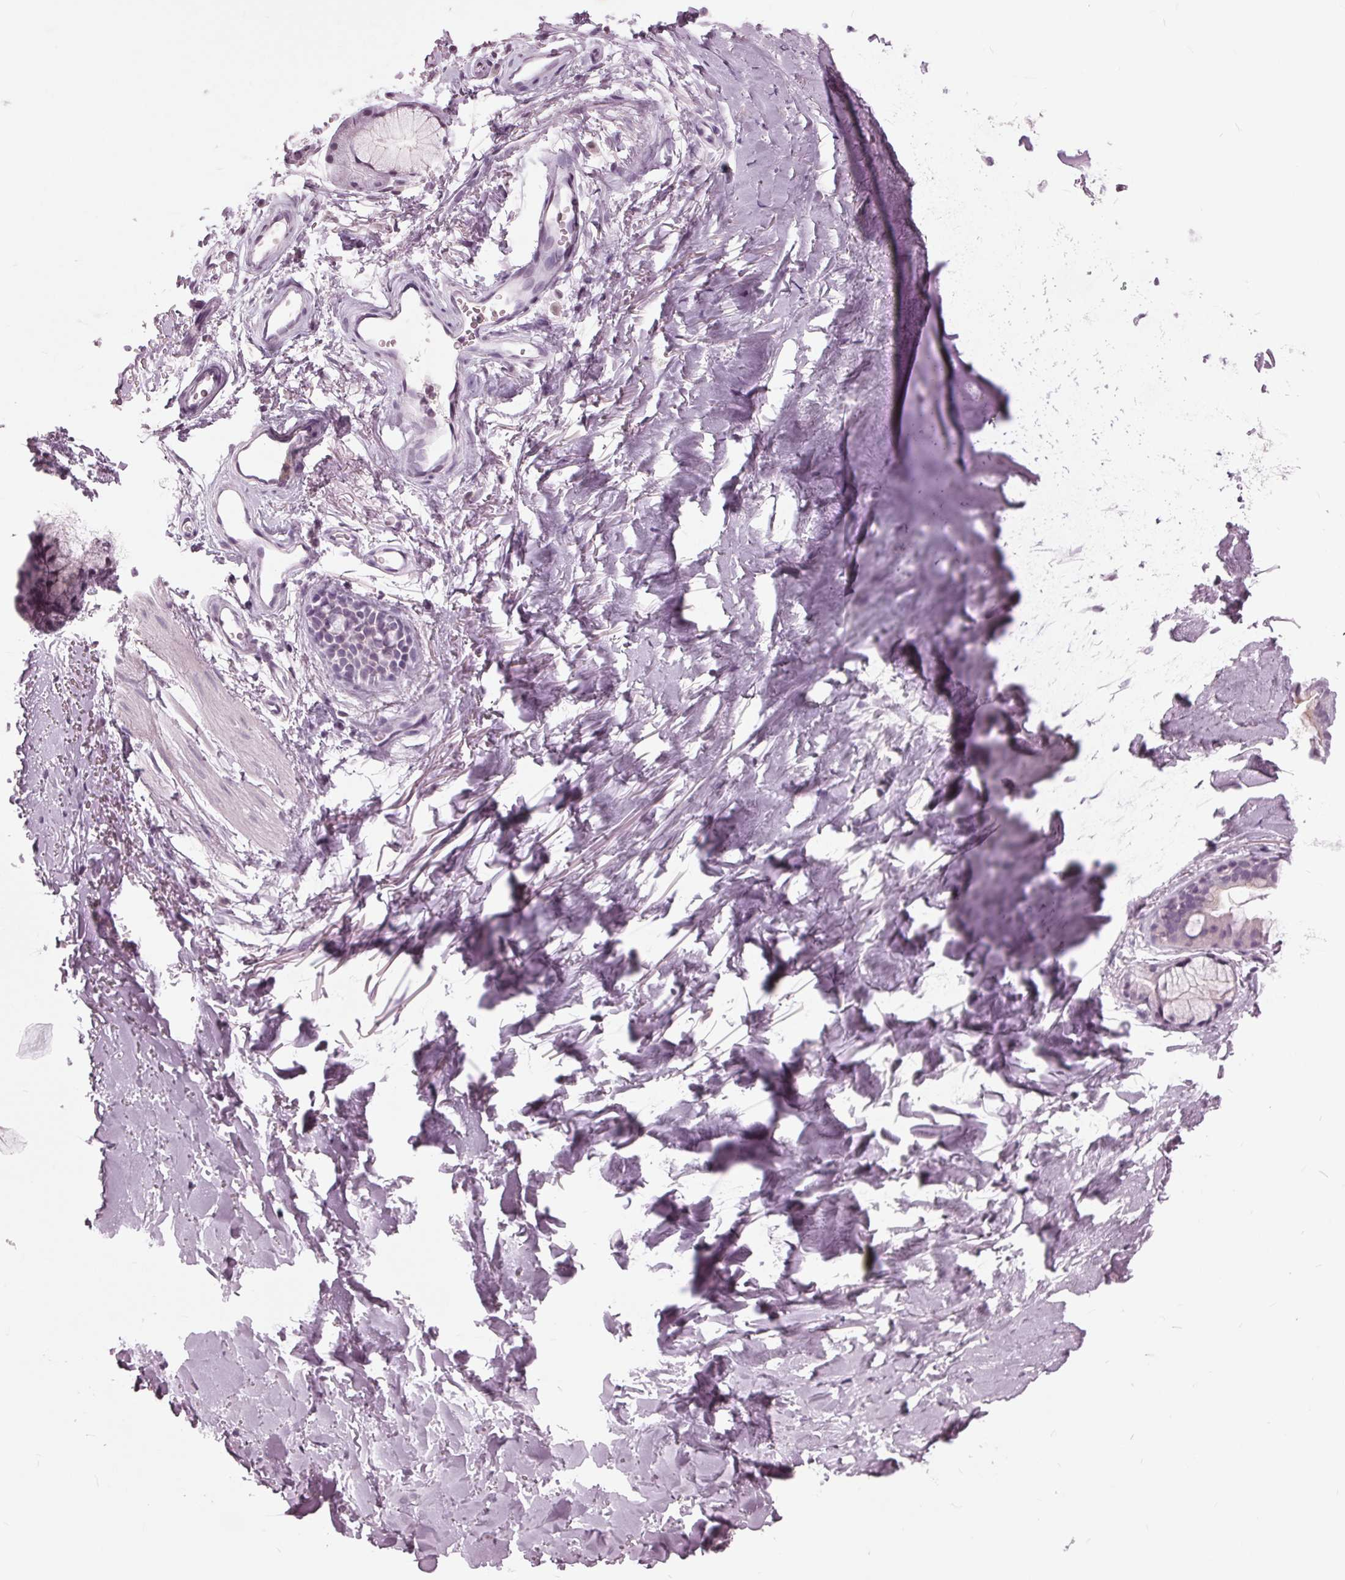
{"staining": {"intensity": "negative", "quantity": "none", "location": "none"}, "tissue": "soft tissue", "cell_type": "Chondrocytes", "image_type": "normal", "snomed": [{"axis": "morphology", "description": "Normal tissue, NOS"}, {"axis": "topography", "description": "Cartilage tissue"}, {"axis": "topography", "description": "Bronchus"}], "caption": "Chondrocytes are negative for brown protein staining in unremarkable soft tissue. (DAB (3,3'-diaminobenzidine) immunohistochemistry, high magnification).", "gene": "SLC9A4", "patient": {"sex": "female", "age": 79}}